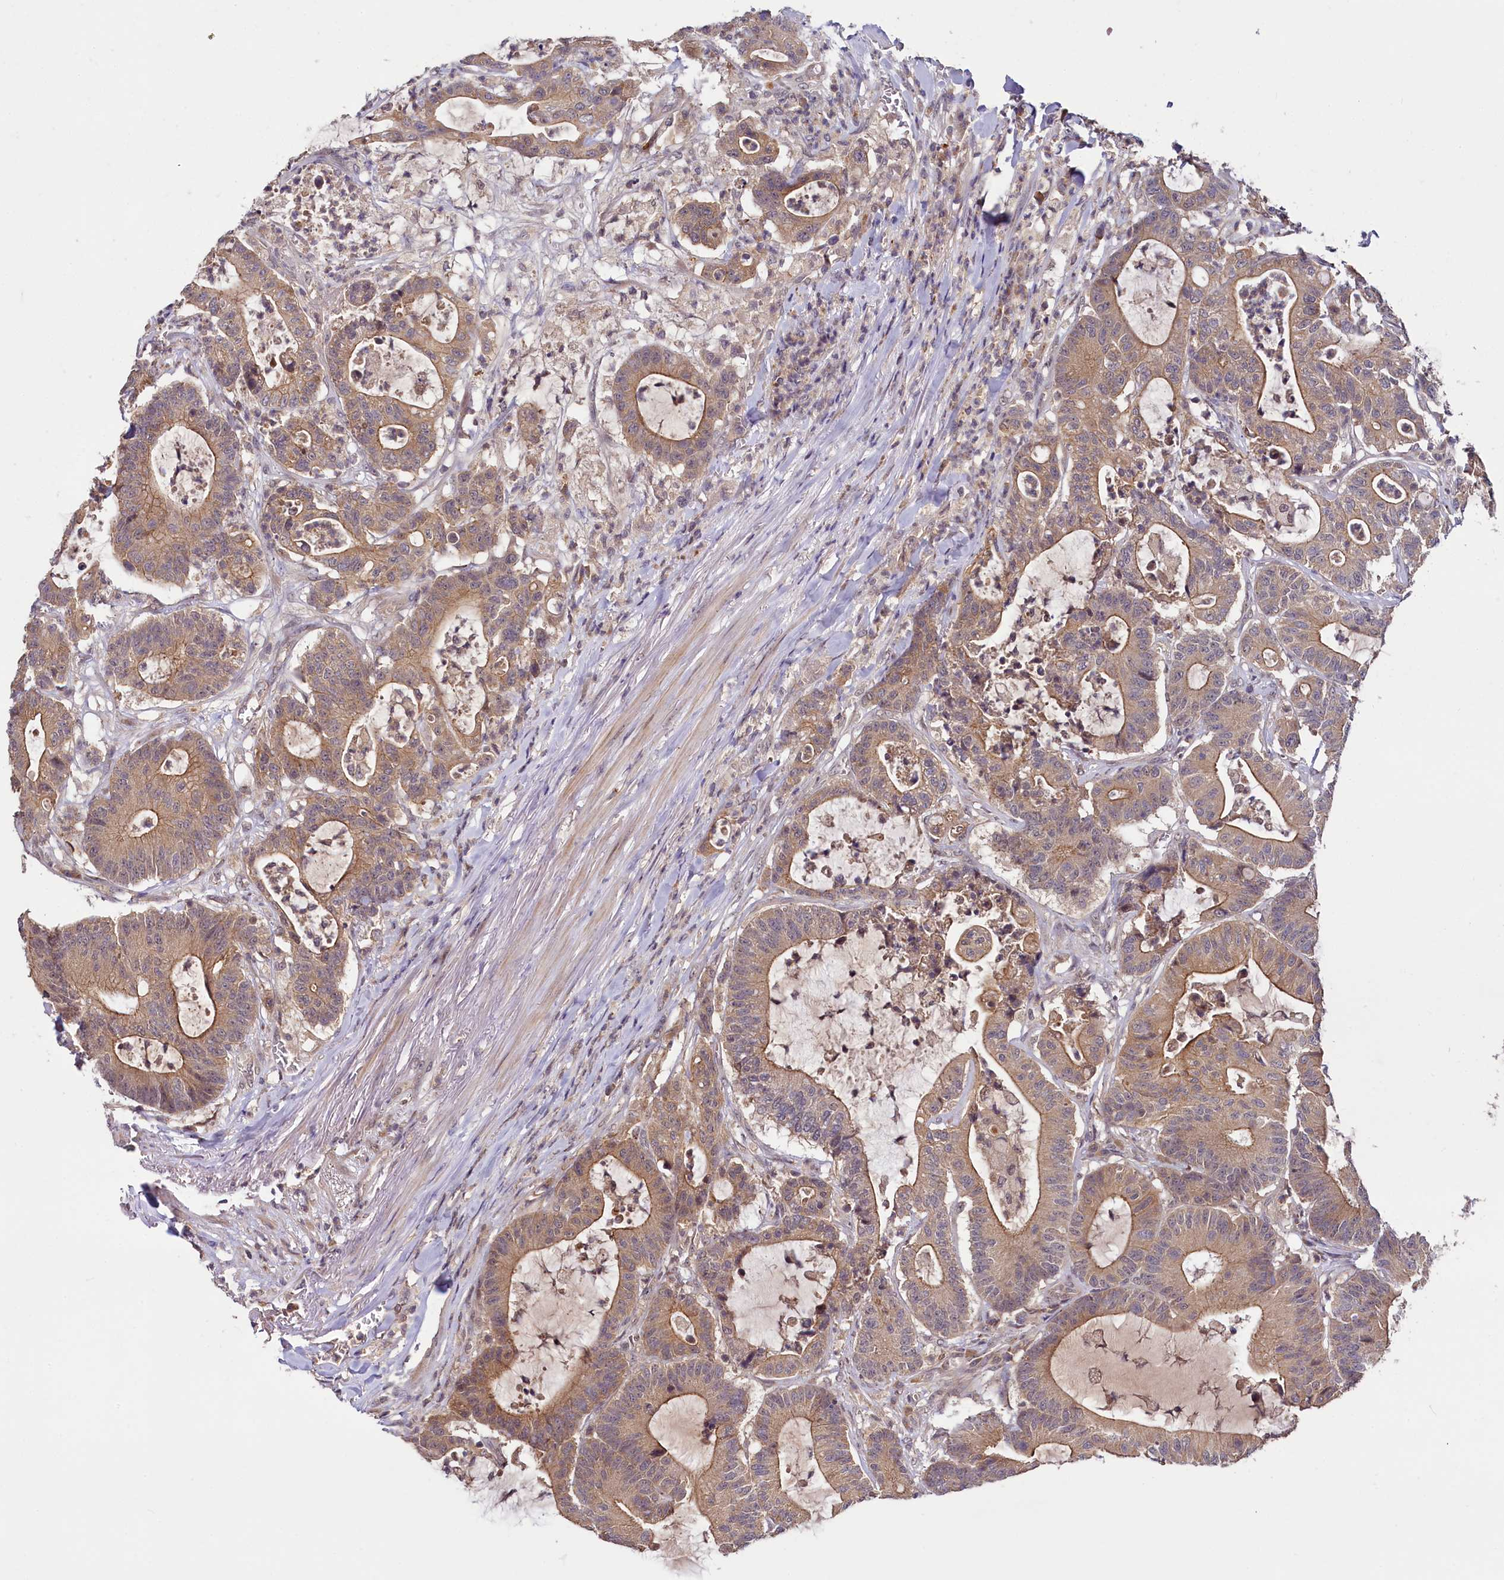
{"staining": {"intensity": "moderate", "quantity": ">75%", "location": "cytoplasmic/membranous"}, "tissue": "colorectal cancer", "cell_type": "Tumor cells", "image_type": "cancer", "snomed": [{"axis": "morphology", "description": "Adenocarcinoma, NOS"}, {"axis": "topography", "description": "Colon"}], "caption": "Protein staining of colorectal adenocarcinoma tissue reveals moderate cytoplasmic/membranous expression in approximately >75% of tumor cells. Nuclei are stained in blue.", "gene": "TMEM39A", "patient": {"sex": "female", "age": 84}}